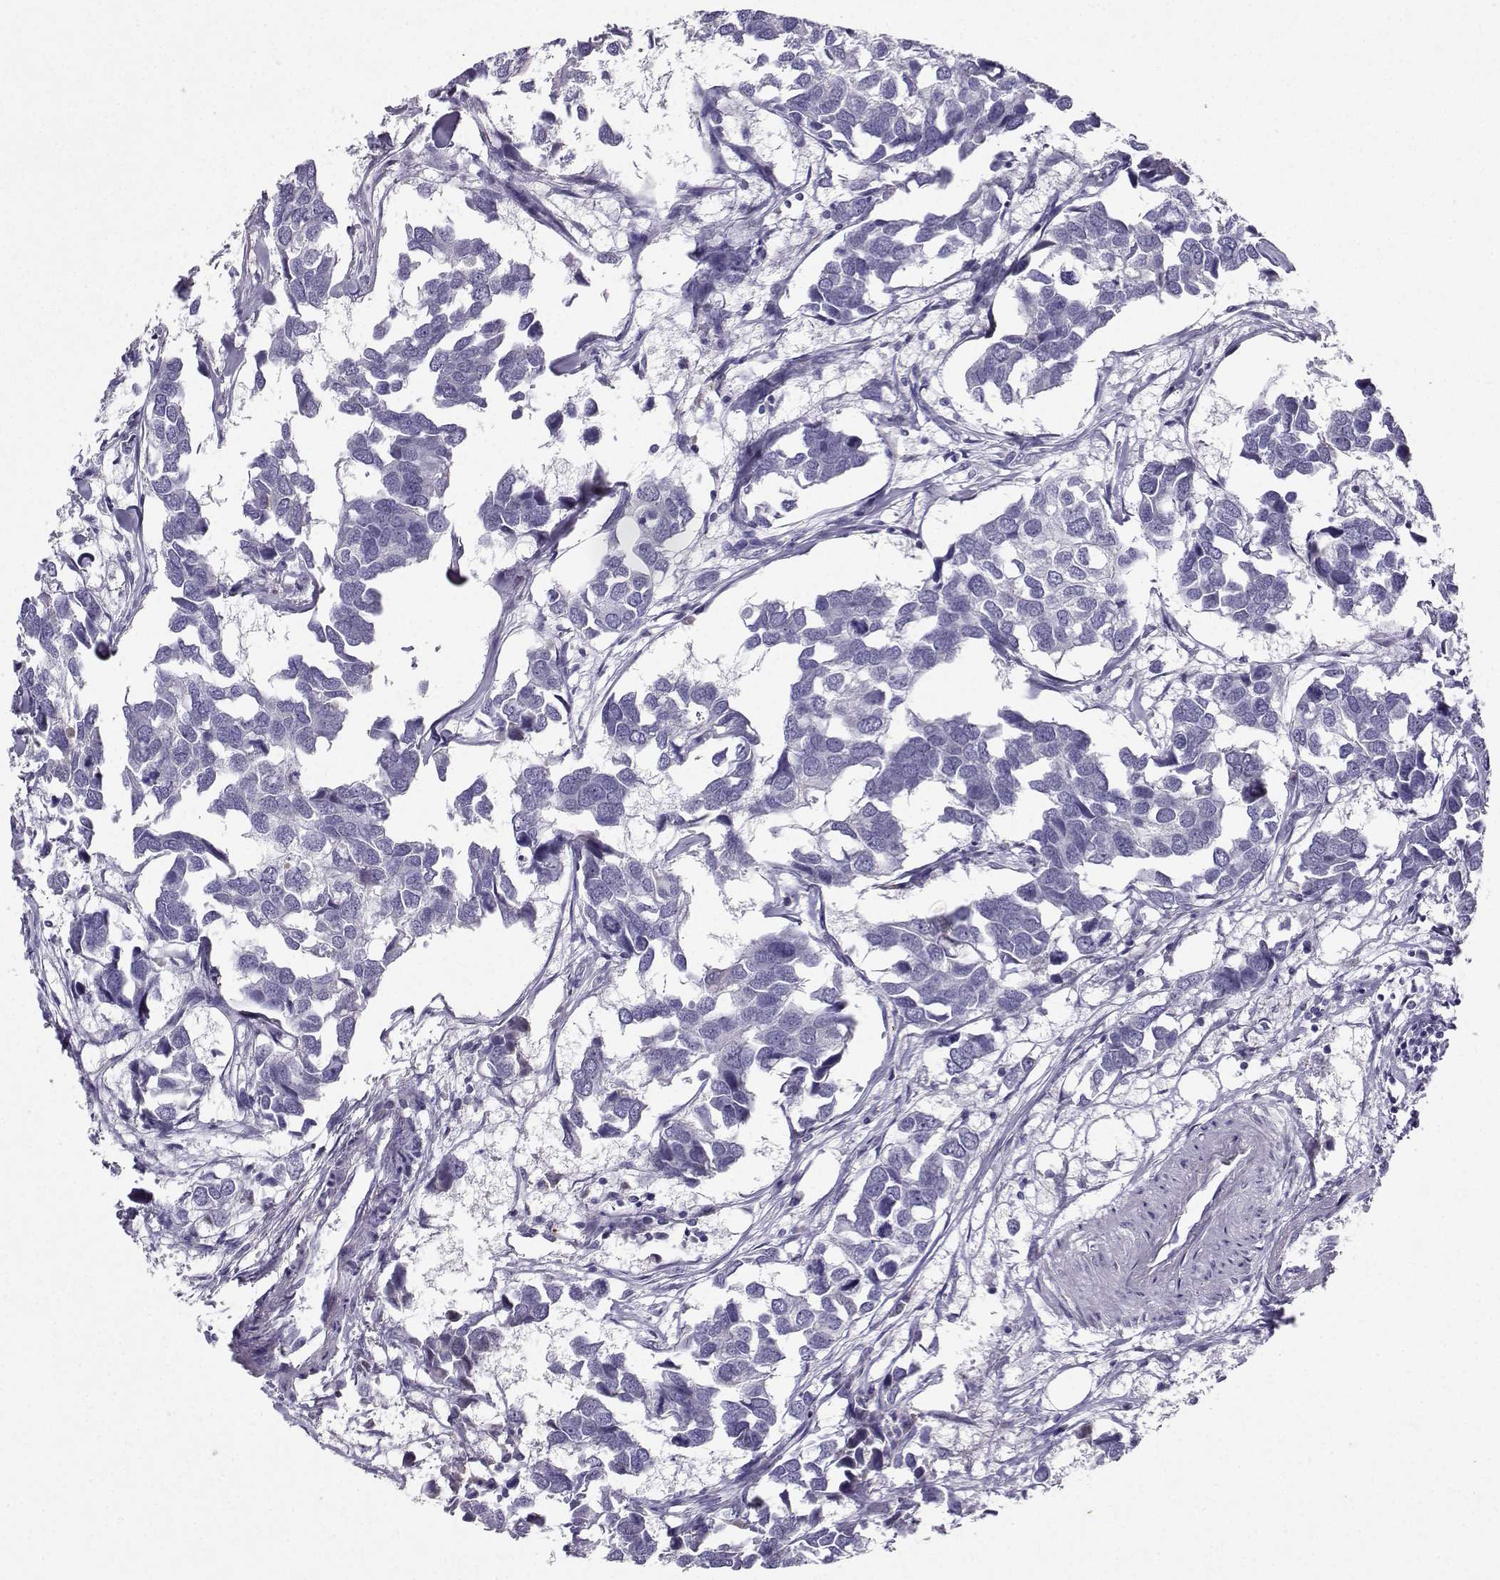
{"staining": {"intensity": "negative", "quantity": "none", "location": "none"}, "tissue": "breast cancer", "cell_type": "Tumor cells", "image_type": "cancer", "snomed": [{"axis": "morphology", "description": "Duct carcinoma"}, {"axis": "topography", "description": "Breast"}], "caption": "This micrograph is of infiltrating ductal carcinoma (breast) stained with IHC to label a protein in brown with the nuclei are counter-stained blue. There is no expression in tumor cells.", "gene": "GRIK4", "patient": {"sex": "female", "age": 83}}